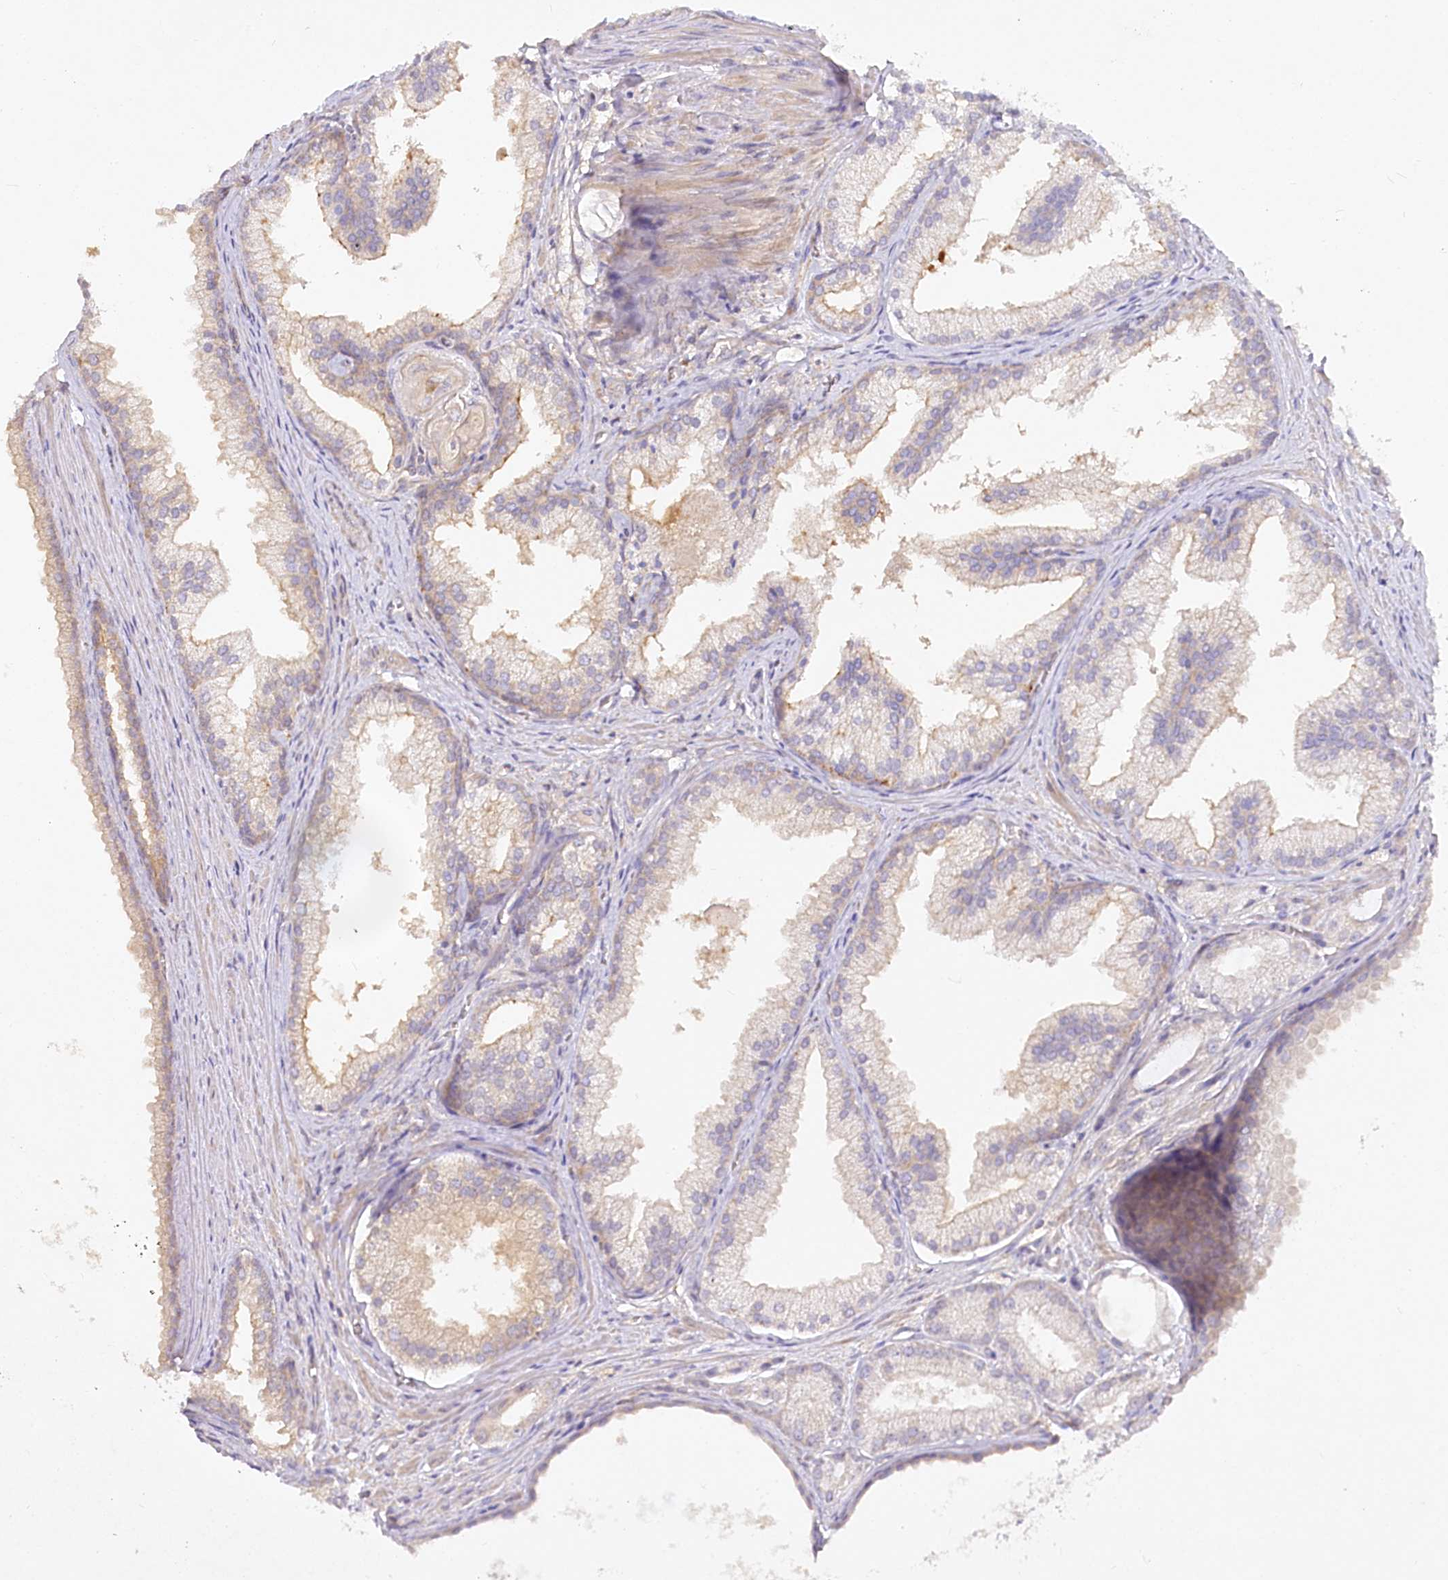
{"staining": {"intensity": "weak", "quantity": "25%-75%", "location": "cytoplasmic/membranous"}, "tissue": "prostate cancer", "cell_type": "Tumor cells", "image_type": "cancer", "snomed": [{"axis": "morphology", "description": "Adenocarcinoma, Low grade"}, {"axis": "topography", "description": "Prostate"}], "caption": "A brown stain labels weak cytoplasmic/membranous staining of a protein in human adenocarcinoma (low-grade) (prostate) tumor cells.", "gene": "EFHC2", "patient": {"sex": "male", "age": 54}}